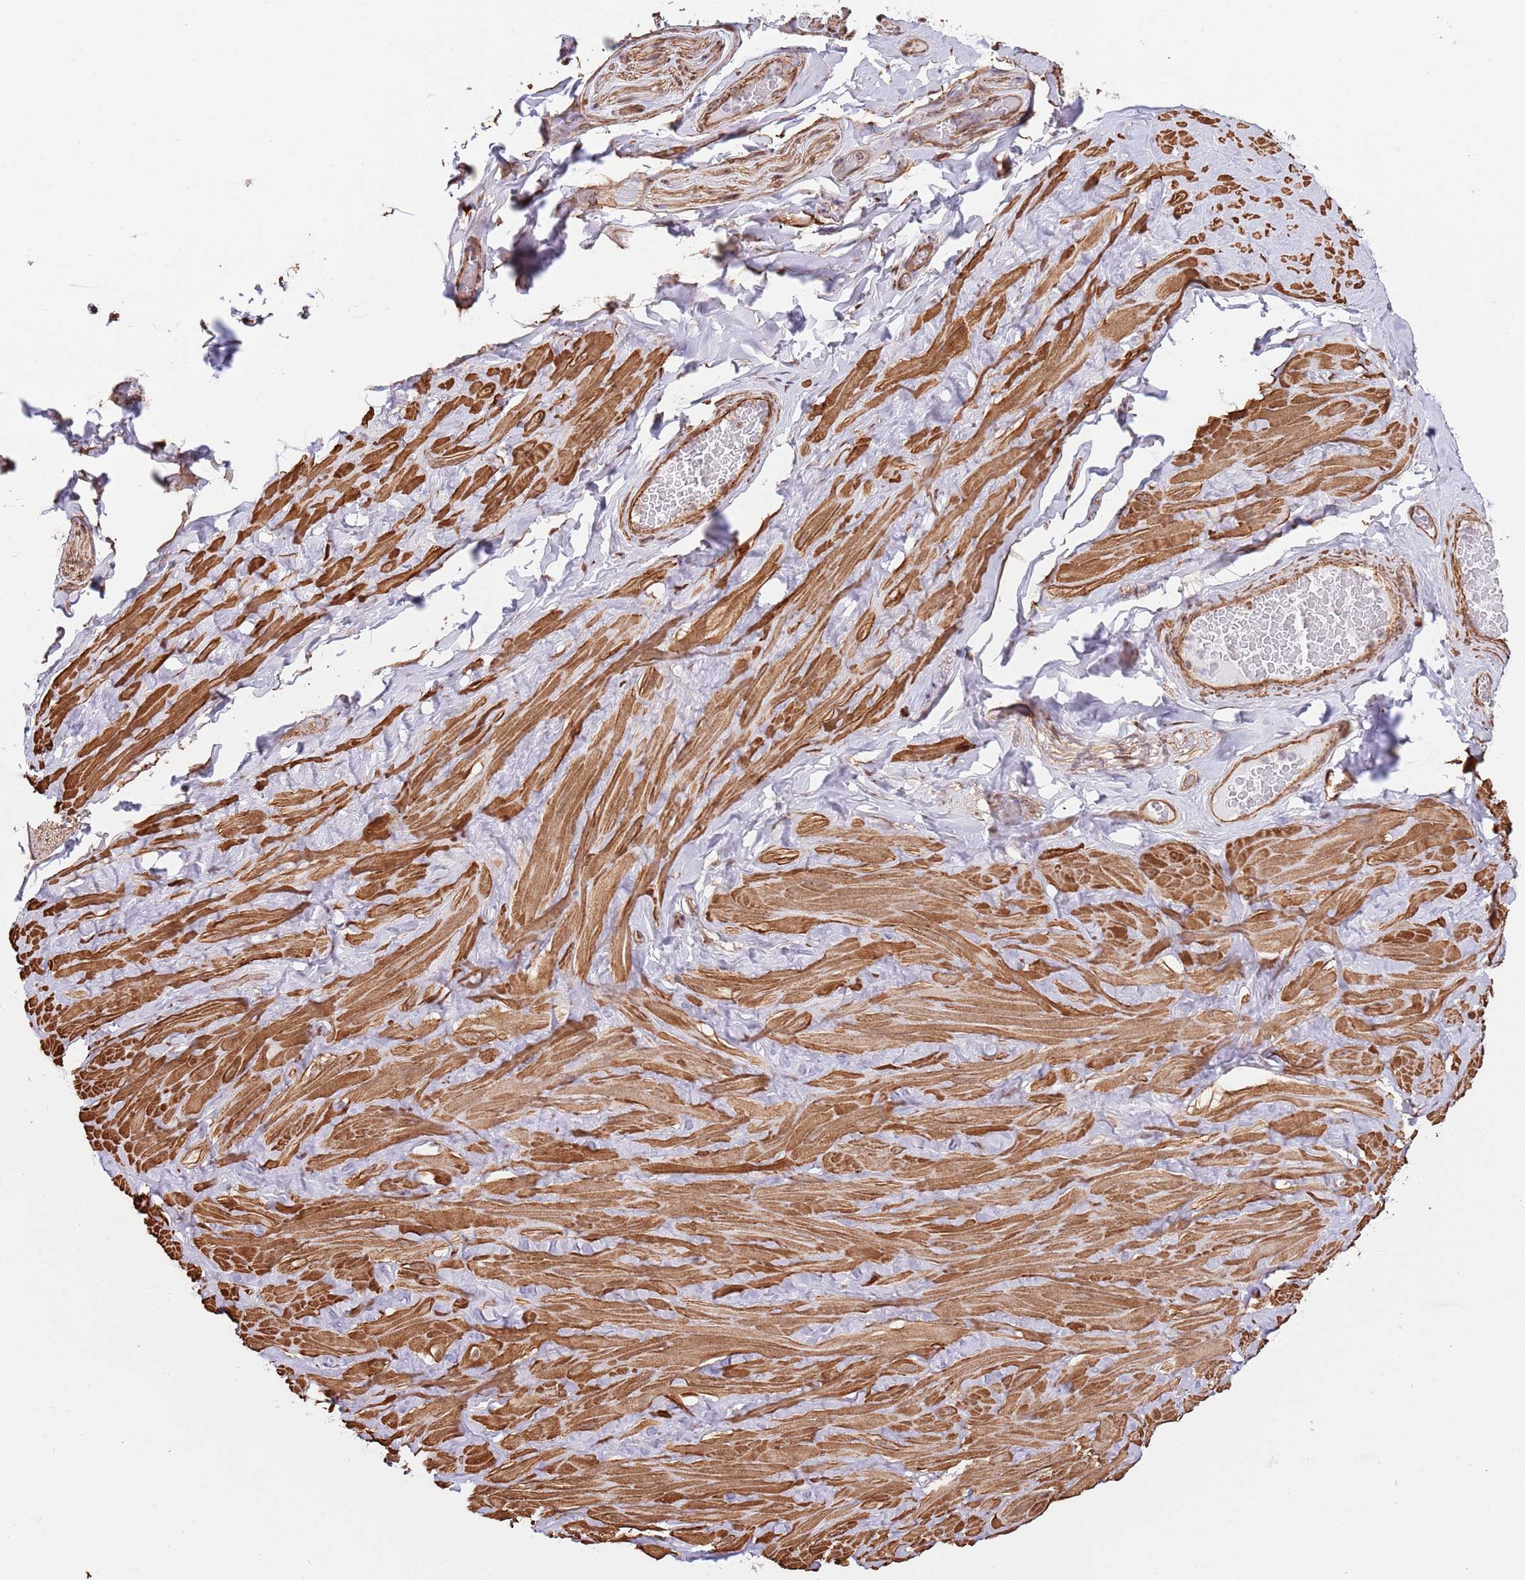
{"staining": {"intensity": "moderate", "quantity": ">75%", "location": "cytoplasmic/membranous,nuclear"}, "tissue": "adipose tissue", "cell_type": "Adipocytes", "image_type": "normal", "snomed": [{"axis": "morphology", "description": "Normal tissue, NOS"}, {"axis": "topography", "description": "Soft tissue"}, {"axis": "topography", "description": "Vascular tissue"}], "caption": "Benign adipose tissue displays moderate cytoplasmic/membranous,nuclear positivity in approximately >75% of adipocytes, visualized by immunohistochemistry. (IHC, brightfield microscopy, high magnification).", "gene": "BPNT1", "patient": {"sex": "male", "age": 41}}